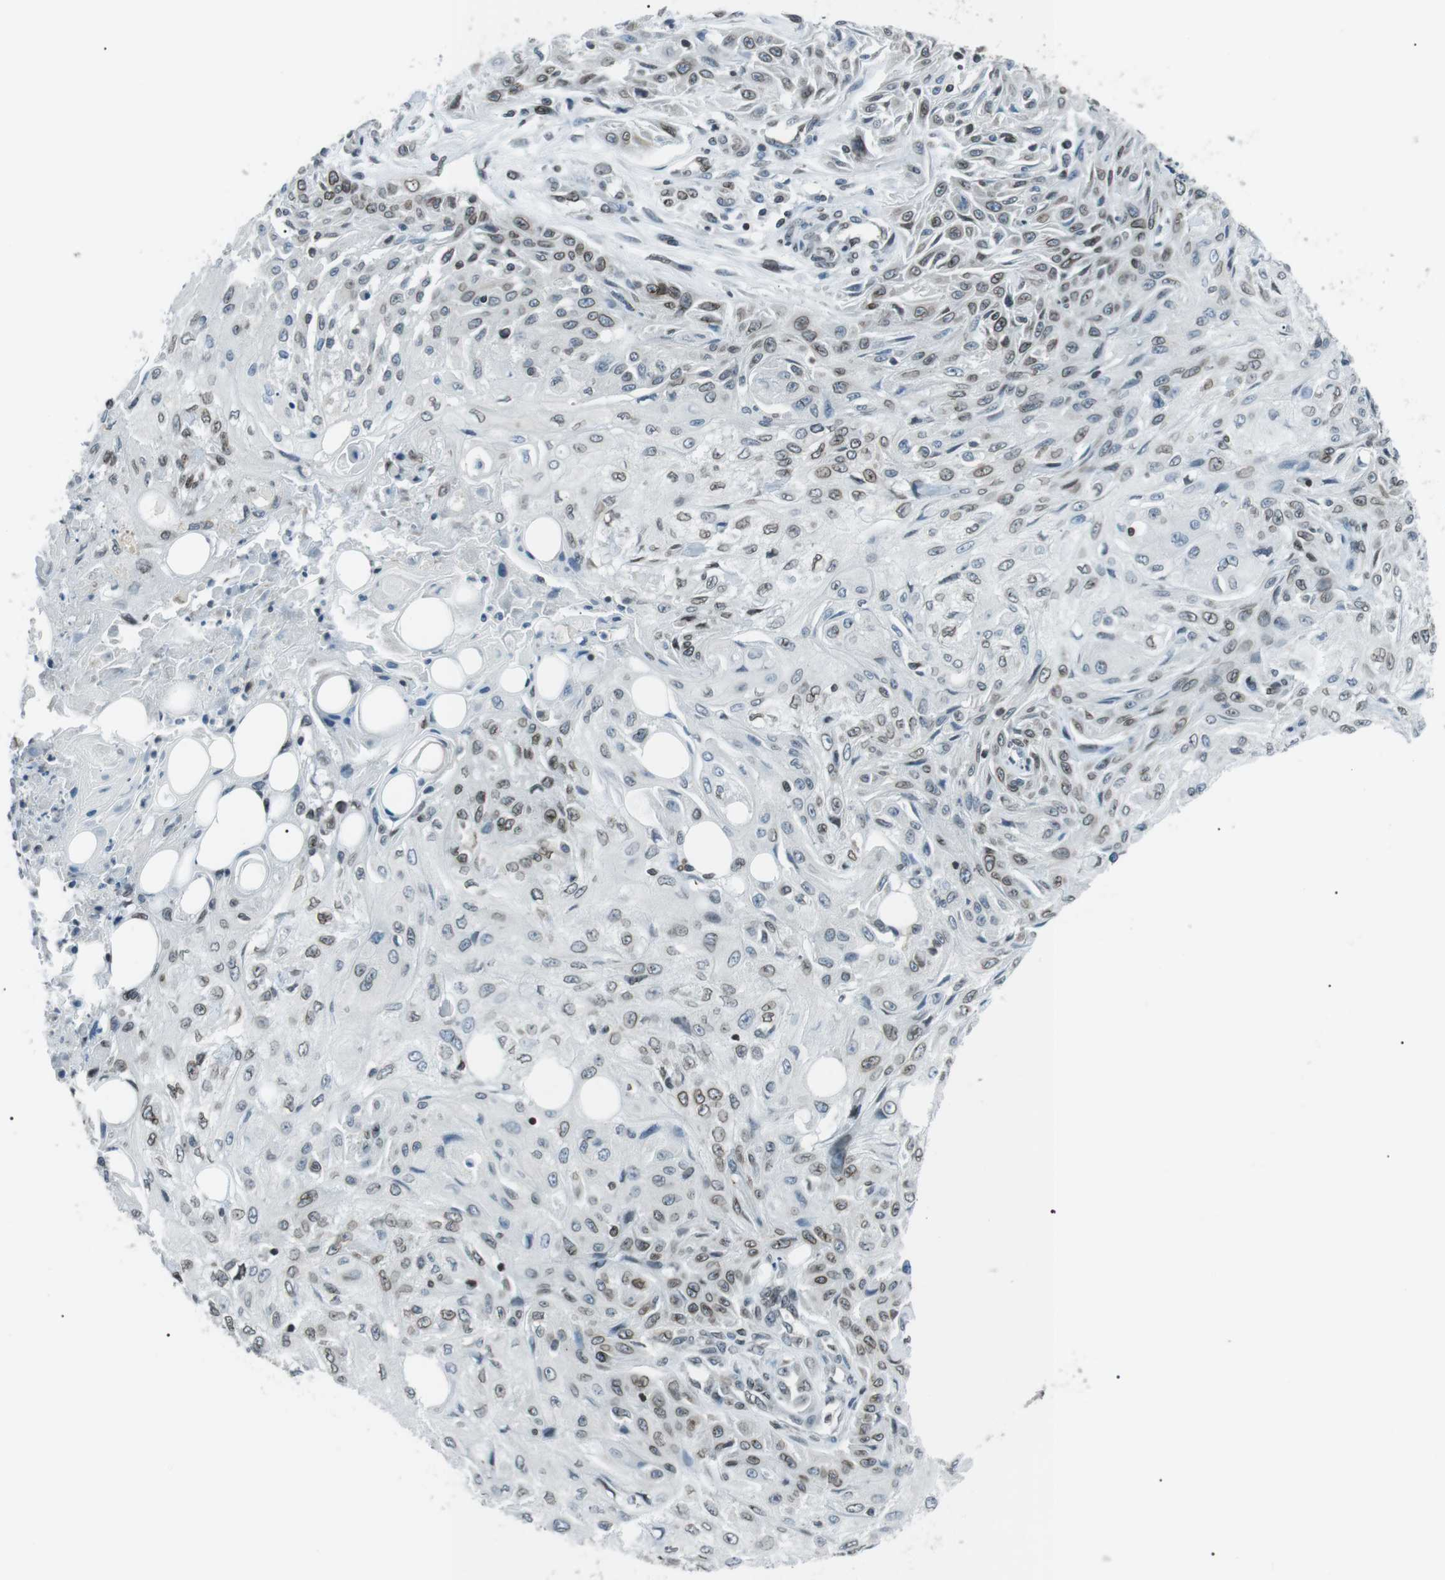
{"staining": {"intensity": "weak", "quantity": "25%-75%", "location": "cytoplasmic/membranous,nuclear"}, "tissue": "skin cancer", "cell_type": "Tumor cells", "image_type": "cancer", "snomed": [{"axis": "morphology", "description": "Squamous cell carcinoma, NOS"}, {"axis": "topography", "description": "Skin"}], "caption": "Weak cytoplasmic/membranous and nuclear protein positivity is identified in approximately 25%-75% of tumor cells in skin cancer. (Stains: DAB in brown, nuclei in blue, Microscopy: brightfield microscopy at high magnification).", "gene": "TMX4", "patient": {"sex": "male", "age": 75}}